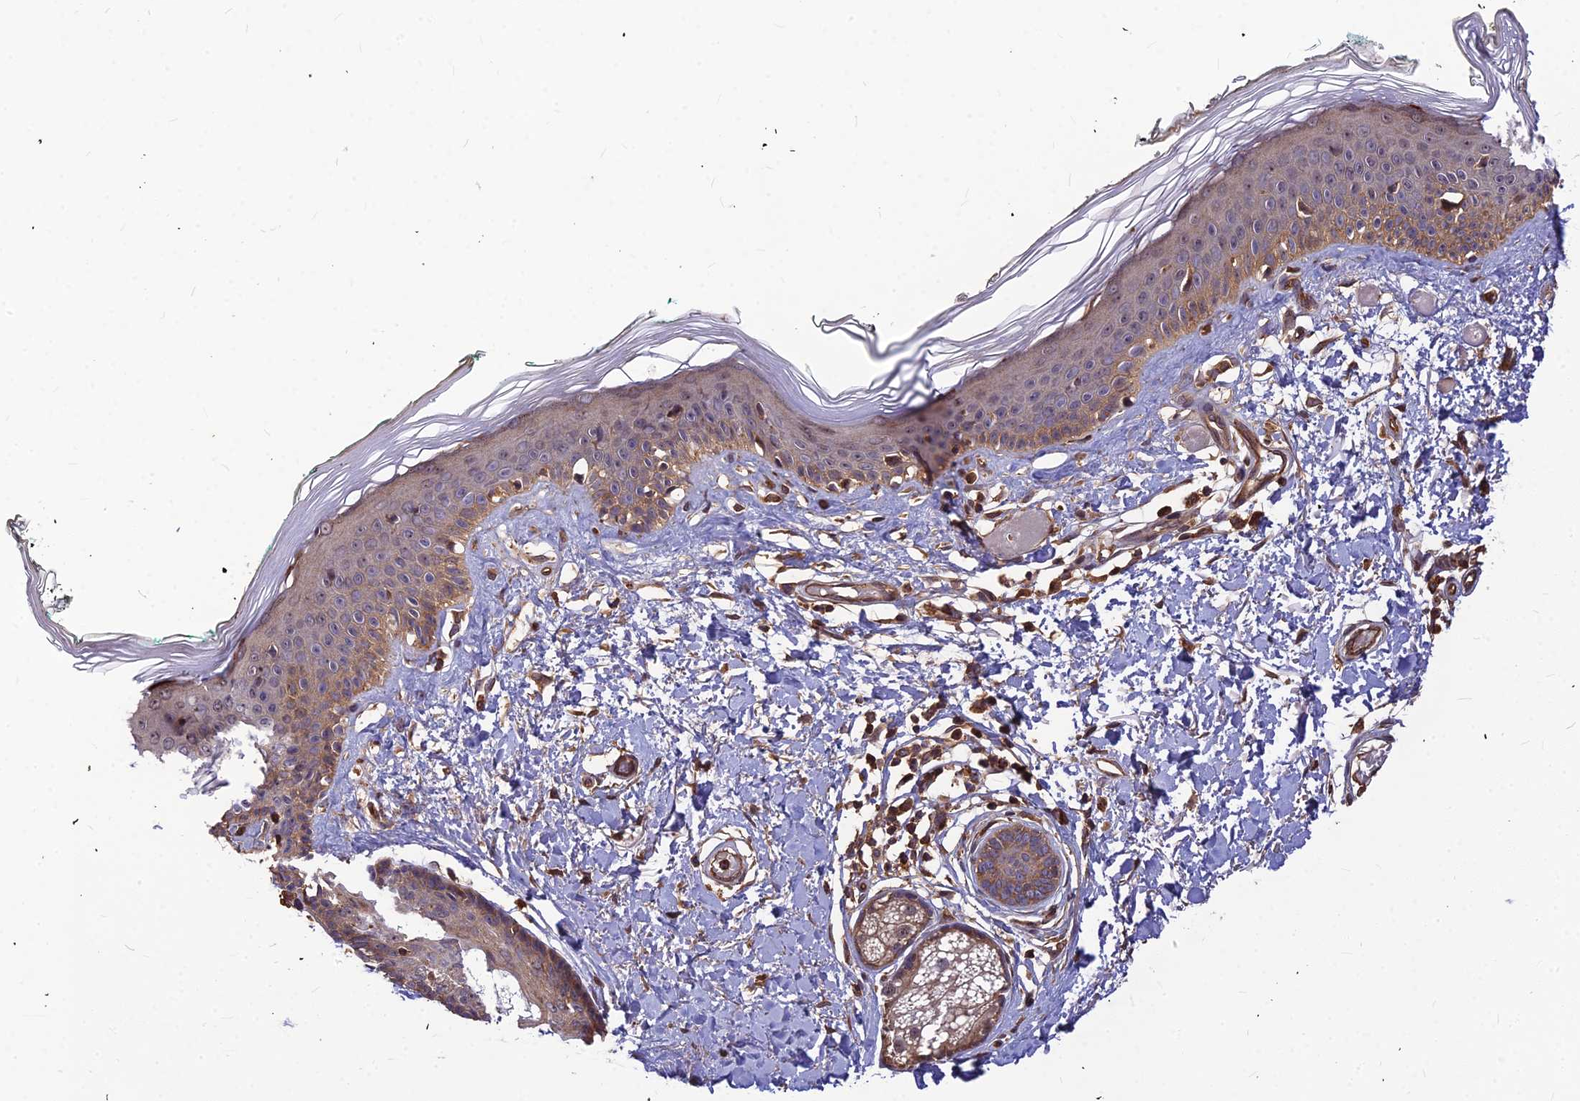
{"staining": {"intensity": "moderate", "quantity": ">75%", "location": "cytoplasmic/membranous,nuclear"}, "tissue": "skin", "cell_type": "Fibroblasts", "image_type": "normal", "snomed": [{"axis": "morphology", "description": "Normal tissue, NOS"}, {"axis": "topography", "description": "Skin"}], "caption": "Fibroblasts exhibit medium levels of moderate cytoplasmic/membranous,nuclear expression in approximately >75% of cells in normal human skin. (brown staining indicates protein expression, while blue staining denotes nuclei).", "gene": "ZNF467", "patient": {"sex": "male", "age": 62}}